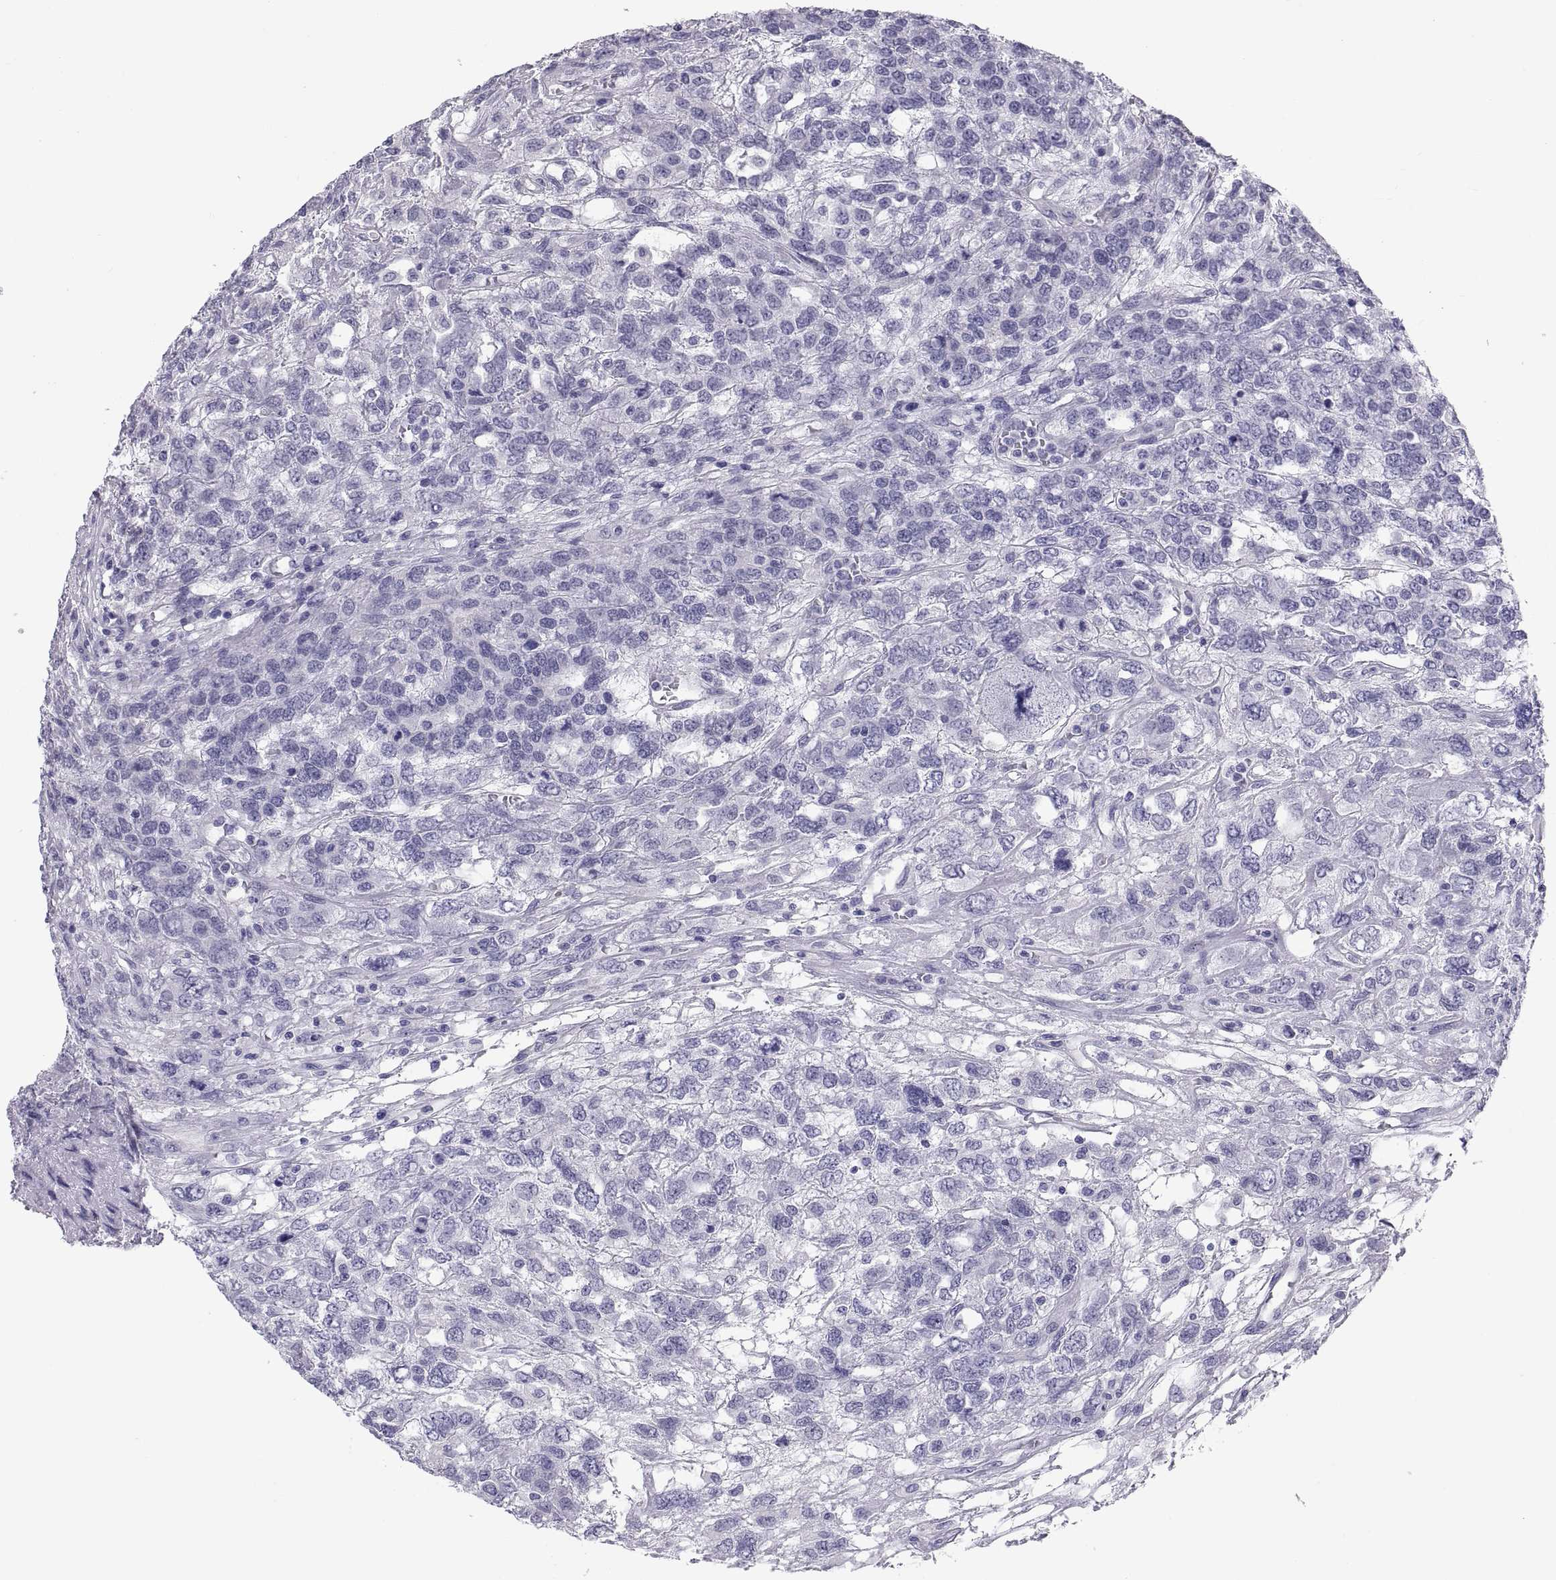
{"staining": {"intensity": "negative", "quantity": "none", "location": "none"}, "tissue": "testis cancer", "cell_type": "Tumor cells", "image_type": "cancer", "snomed": [{"axis": "morphology", "description": "Seminoma, NOS"}, {"axis": "topography", "description": "Testis"}], "caption": "DAB (3,3'-diaminobenzidine) immunohistochemical staining of human testis cancer exhibits no significant staining in tumor cells.", "gene": "FAM170A", "patient": {"sex": "male", "age": 52}}